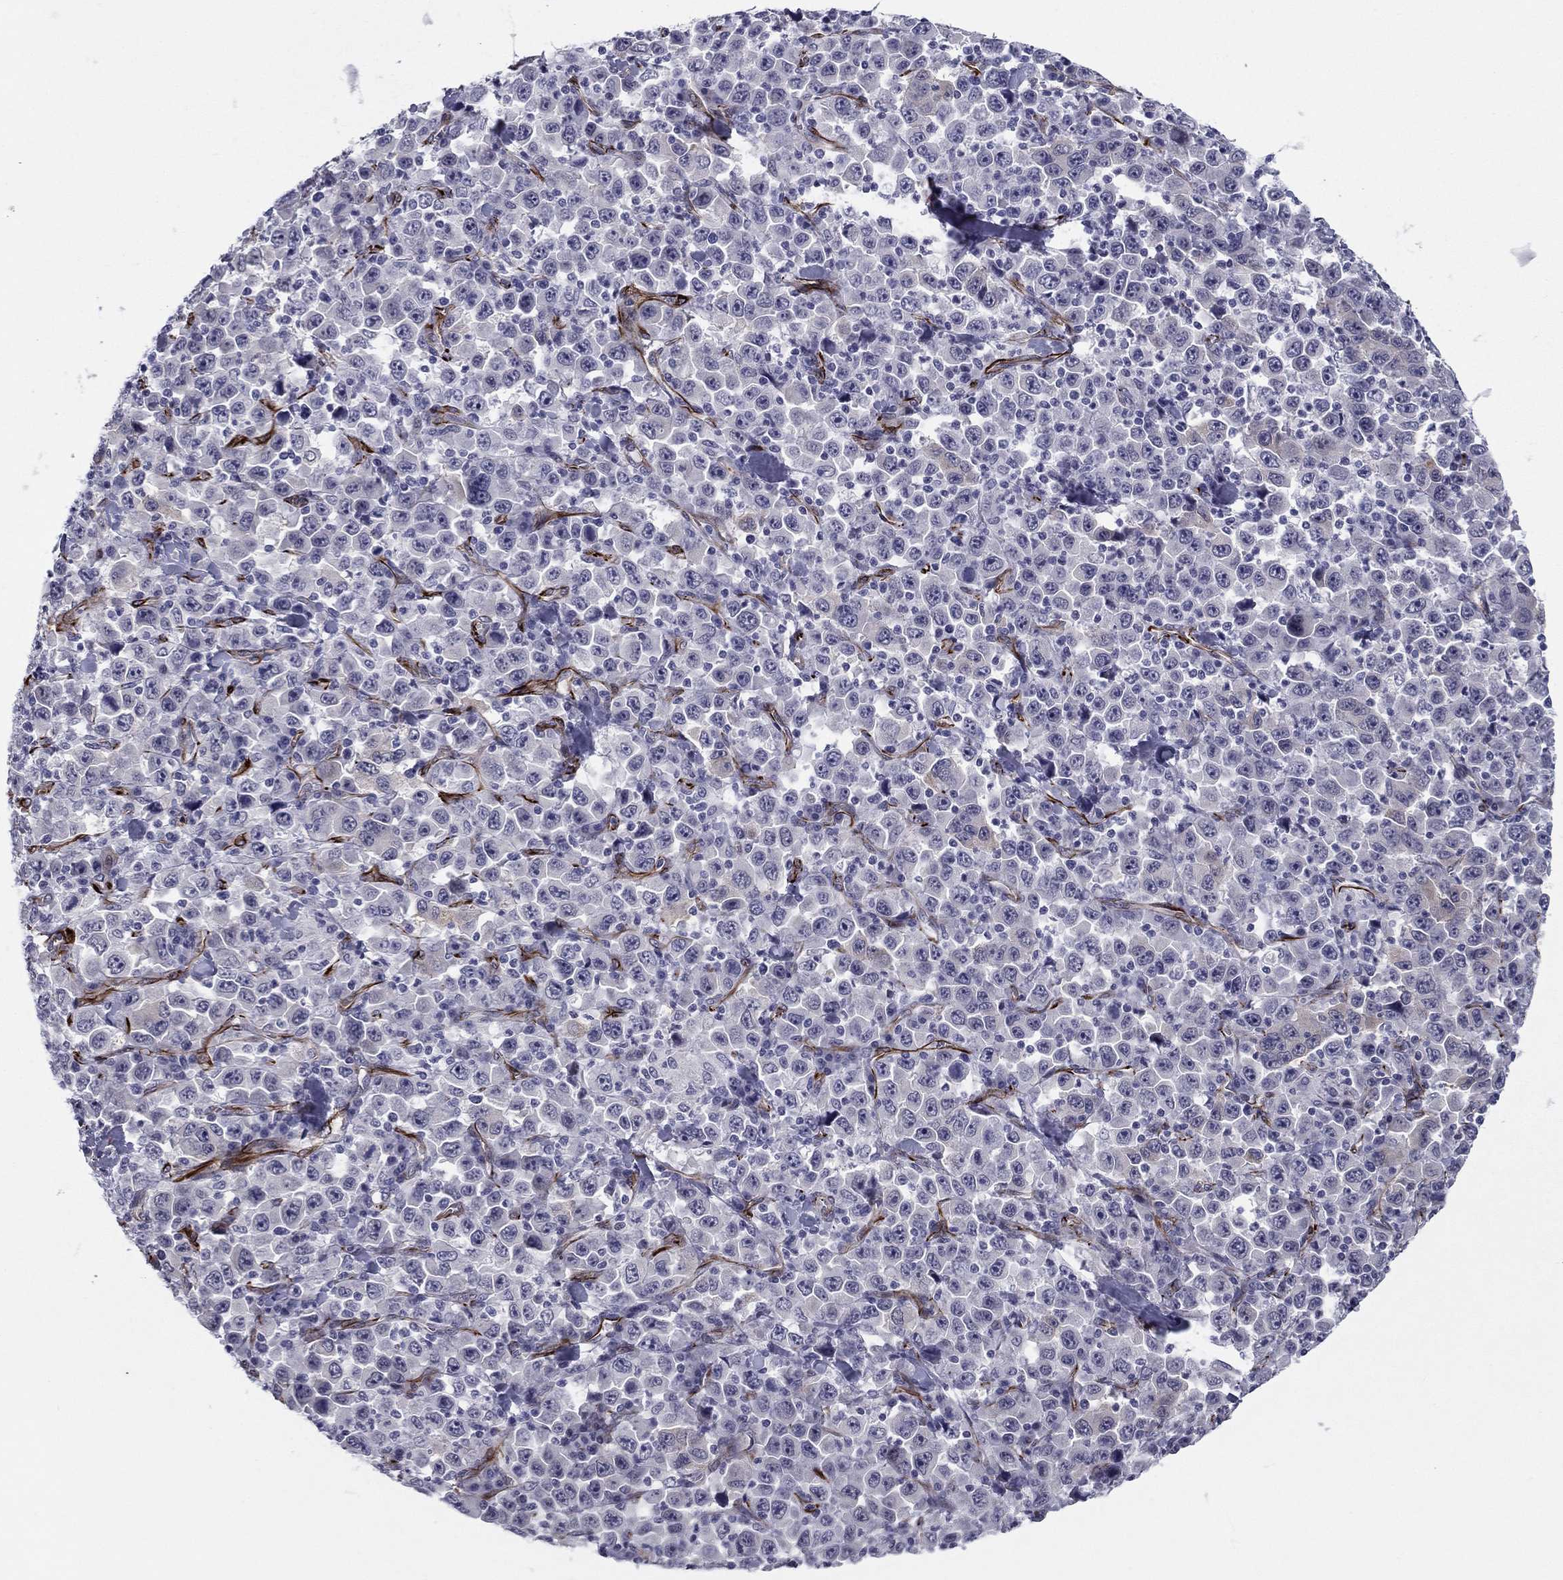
{"staining": {"intensity": "negative", "quantity": "none", "location": "none"}, "tissue": "stomach cancer", "cell_type": "Tumor cells", "image_type": "cancer", "snomed": [{"axis": "morphology", "description": "Normal tissue, NOS"}, {"axis": "morphology", "description": "Adenocarcinoma, NOS"}, {"axis": "topography", "description": "Stomach, upper"}, {"axis": "topography", "description": "Stomach"}], "caption": "This is a image of IHC staining of stomach cancer (adenocarcinoma), which shows no expression in tumor cells.", "gene": "ANKS4B", "patient": {"sex": "male", "age": 59}}